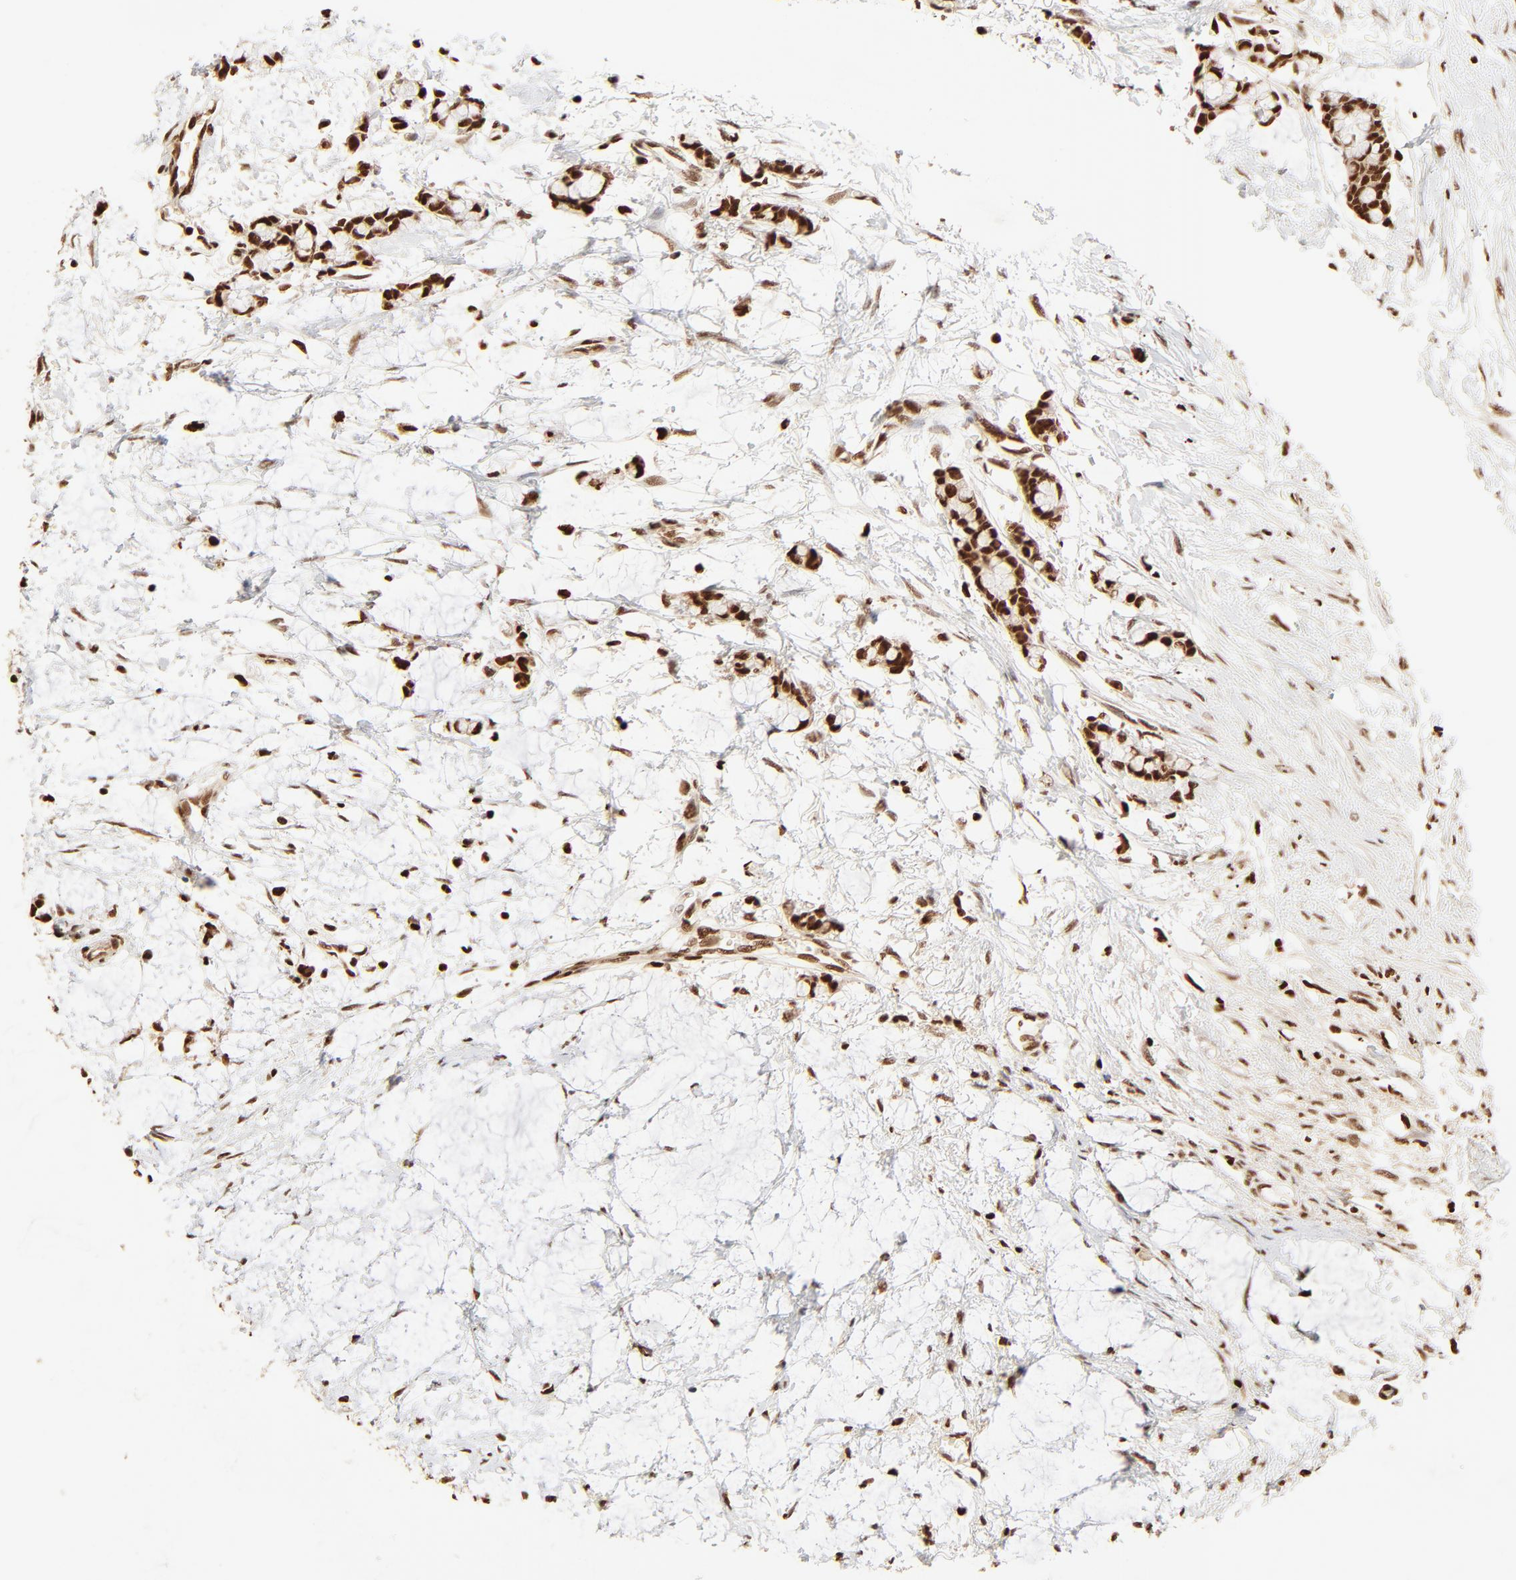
{"staining": {"intensity": "strong", "quantity": ">75%", "location": "nuclear"}, "tissue": "colorectal cancer", "cell_type": "Tumor cells", "image_type": "cancer", "snomed": [{"axis": "morphology", "description": "Normal tissue, NOS"}, {"axis": "morphology", "description": "Adenocarcinoma, NOS"}, {"axis": "topography", "description": "Colon"}, {"axis": "topography", "description": "Peripheral nerve tissue"}], "caption": "This is a photomicrograph of immunohistochemistry staining of colorectal adenocarcinoma, which shows strong staining in the nuclear of tumor cells.", "gene": "FAM50A", "patient": {"sex": "male", "age": 14}}